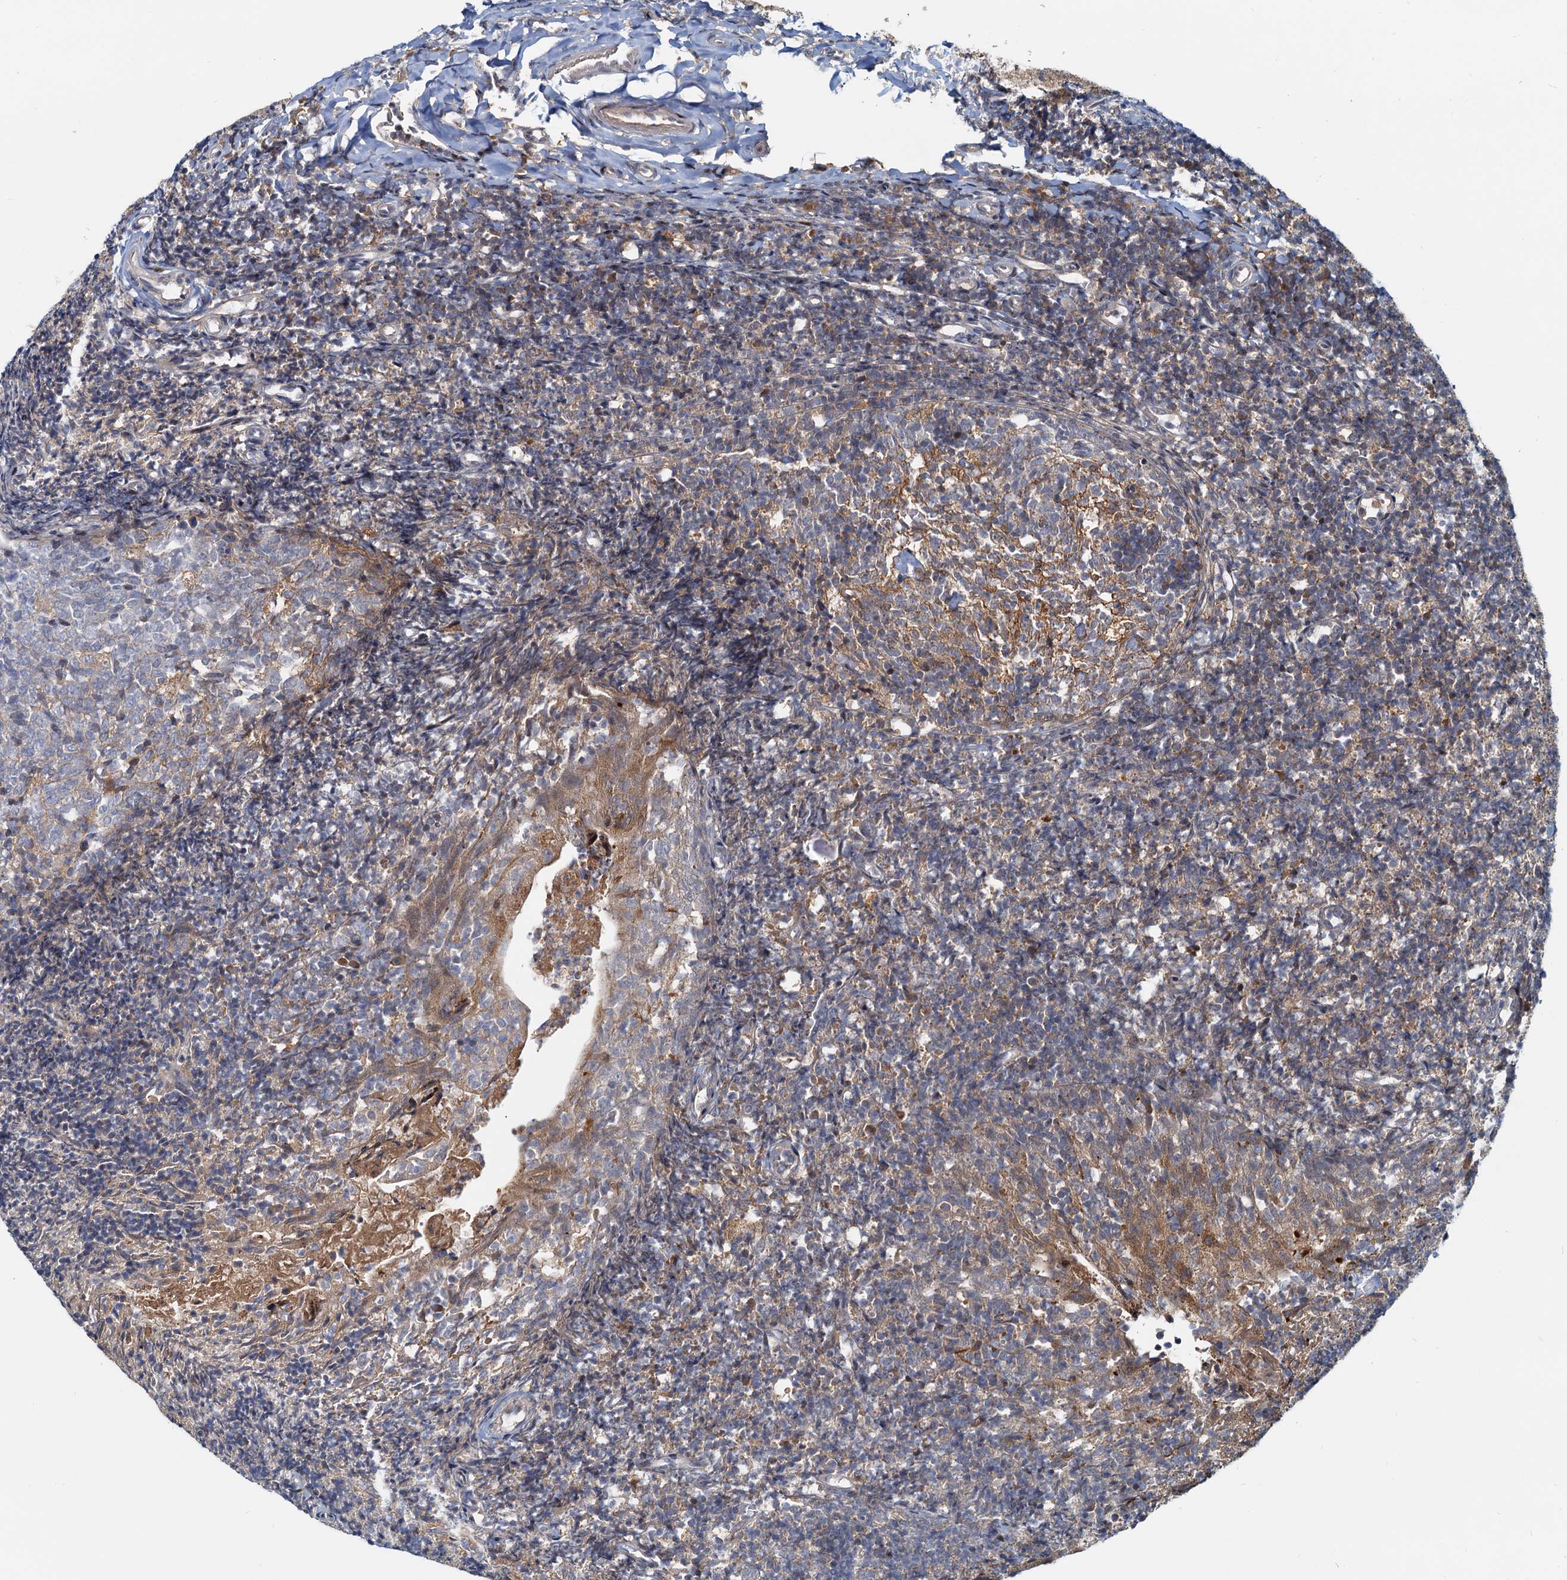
{"staining": {"intensity": "weak", "quantity": ">75%", "location": "cytoplasmic/membranous"}, "tissue": "tonsil", "cell_type": "Germinal center cells", "image_type": "normal", "snomed": [{"axis": "morphology", "description": "Normal tissue, NOS"}, {"axis": "topography", "description": "Tonsil"}], "caption": "Protein expression analysis of unremarkable human tonsil reveals weak cytoplasmic/membranous staining in about >75% of germinal center cells.", "gene": "TOLLIP", "patient": {"sex": "female", "age": 10}}